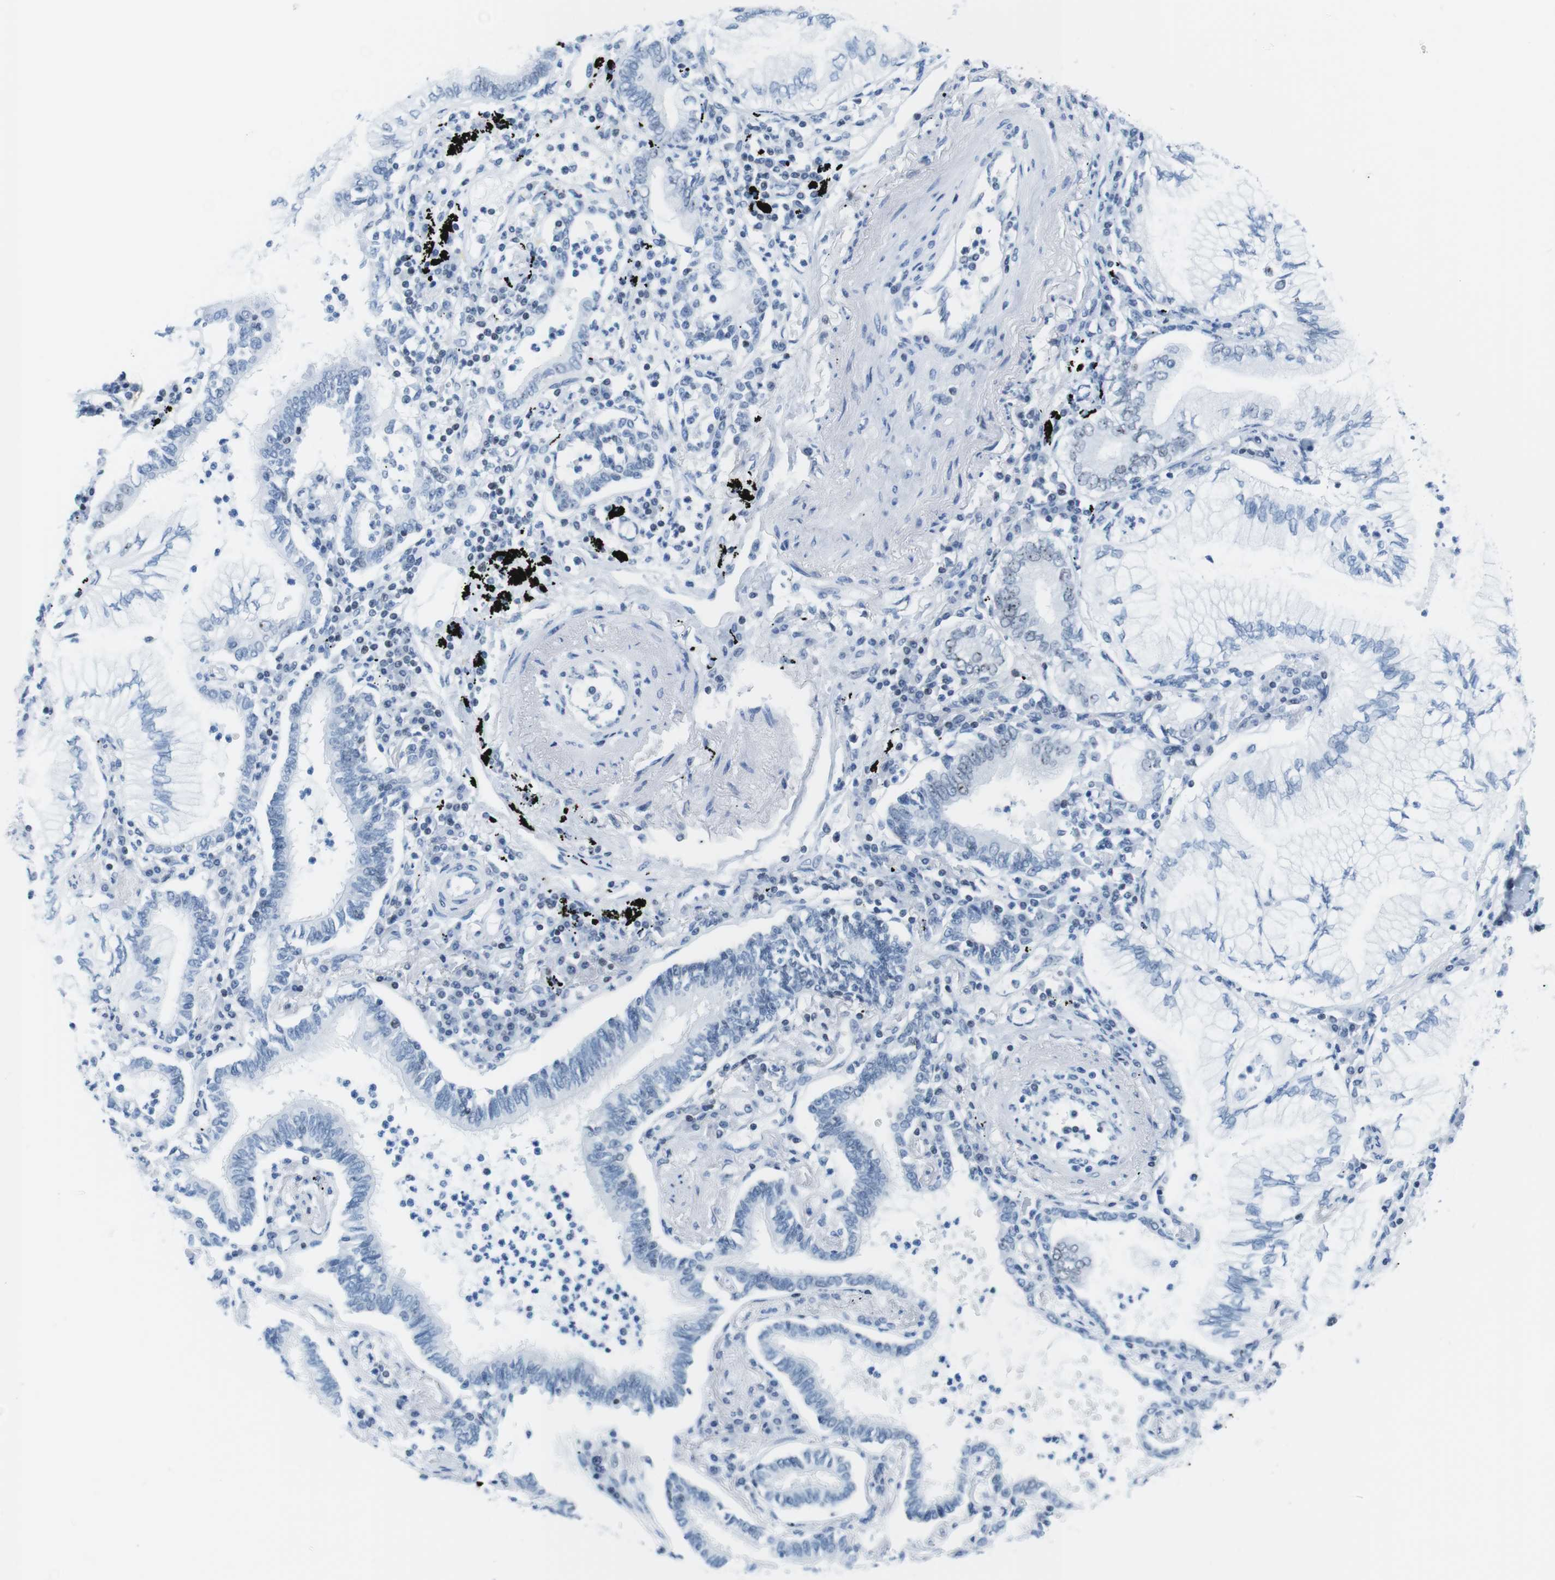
{"staining": {"intensity": "negative", "quantity": "none", "location": "none"}, "tissue": "lung cancer", "cell_type": "Tumor cells", "image_type": "cancer", "snomed": [{"axis": "morphology", "description": "Normal tissue, NOS"}, {"axis": "morphology", "description": "Adenocarcinoma, NOS"}, {"axis": "topography", "description": "Bronchus"}, {"axis": "topography", "description": "Lung"}], "caption": "IHC of lung cancer (adenocarcinoma) shows no expression in tumor cells. (Brightfield microscopy of DAB immunohistochemistry (IHC) at high magnification).", "gene": "NIFK", "patient": {"sex": "female", "age": 70}}